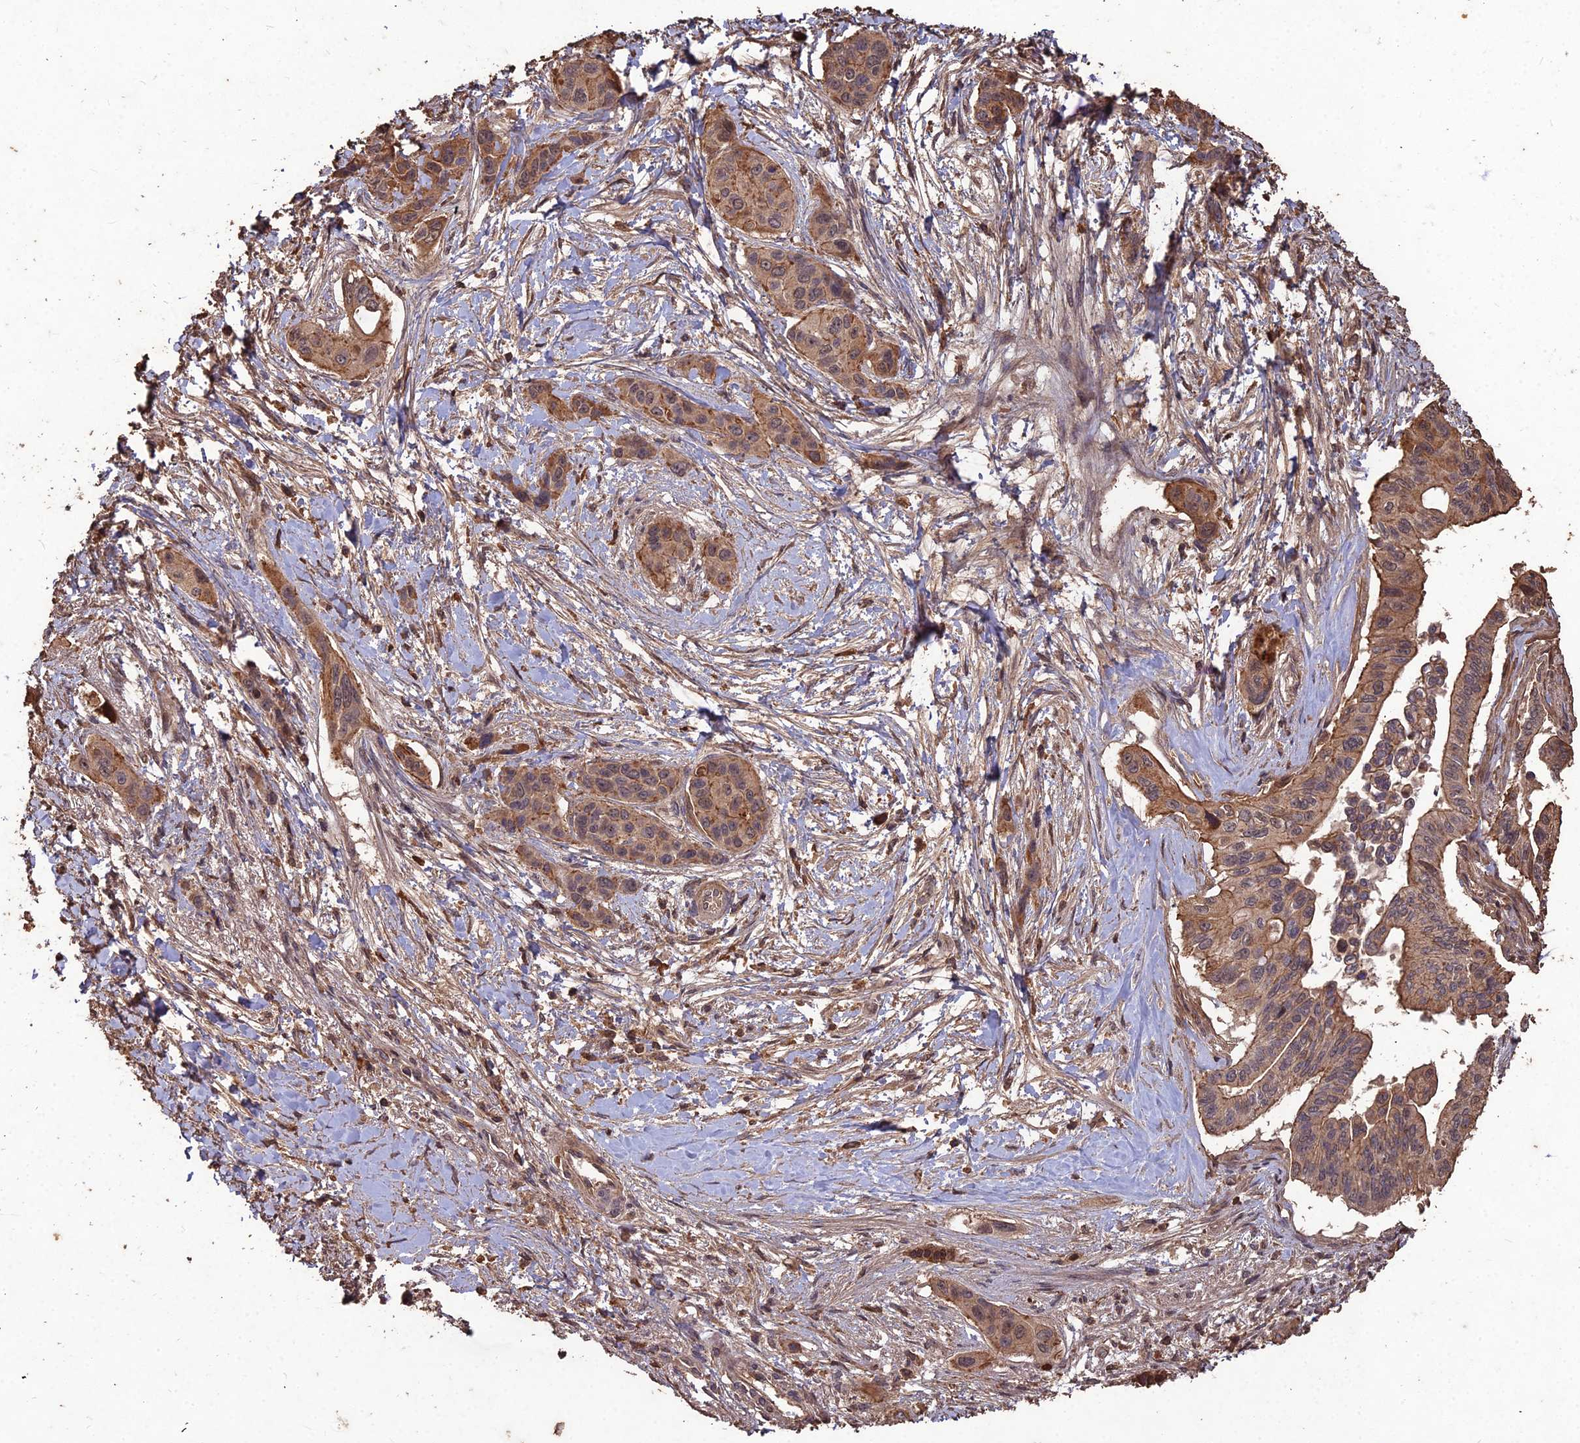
{"staining": {"intensity": "moderate", "quantity": ">75%", "location": "cytoplasmic/membranous,nuclear"}, "tissue": "pancreatic cancer", "cell_type": "Tumor cells", "image_type": "cancer", "snomed": [{"axis": "morphology", "description": "Adenocarcinoma, NOS"}, {"axis": "topography", "description": "Pancreas"}], "caption": "Pancreatic adenocarcinoma tissue shows moderate cytoplasmic/membranous and nuclear staining in about >75% of tumor cells, visualized by immunohistochemistry.", "gene": "SYMPK", "patient": {"sex": "male", "age": 72}}